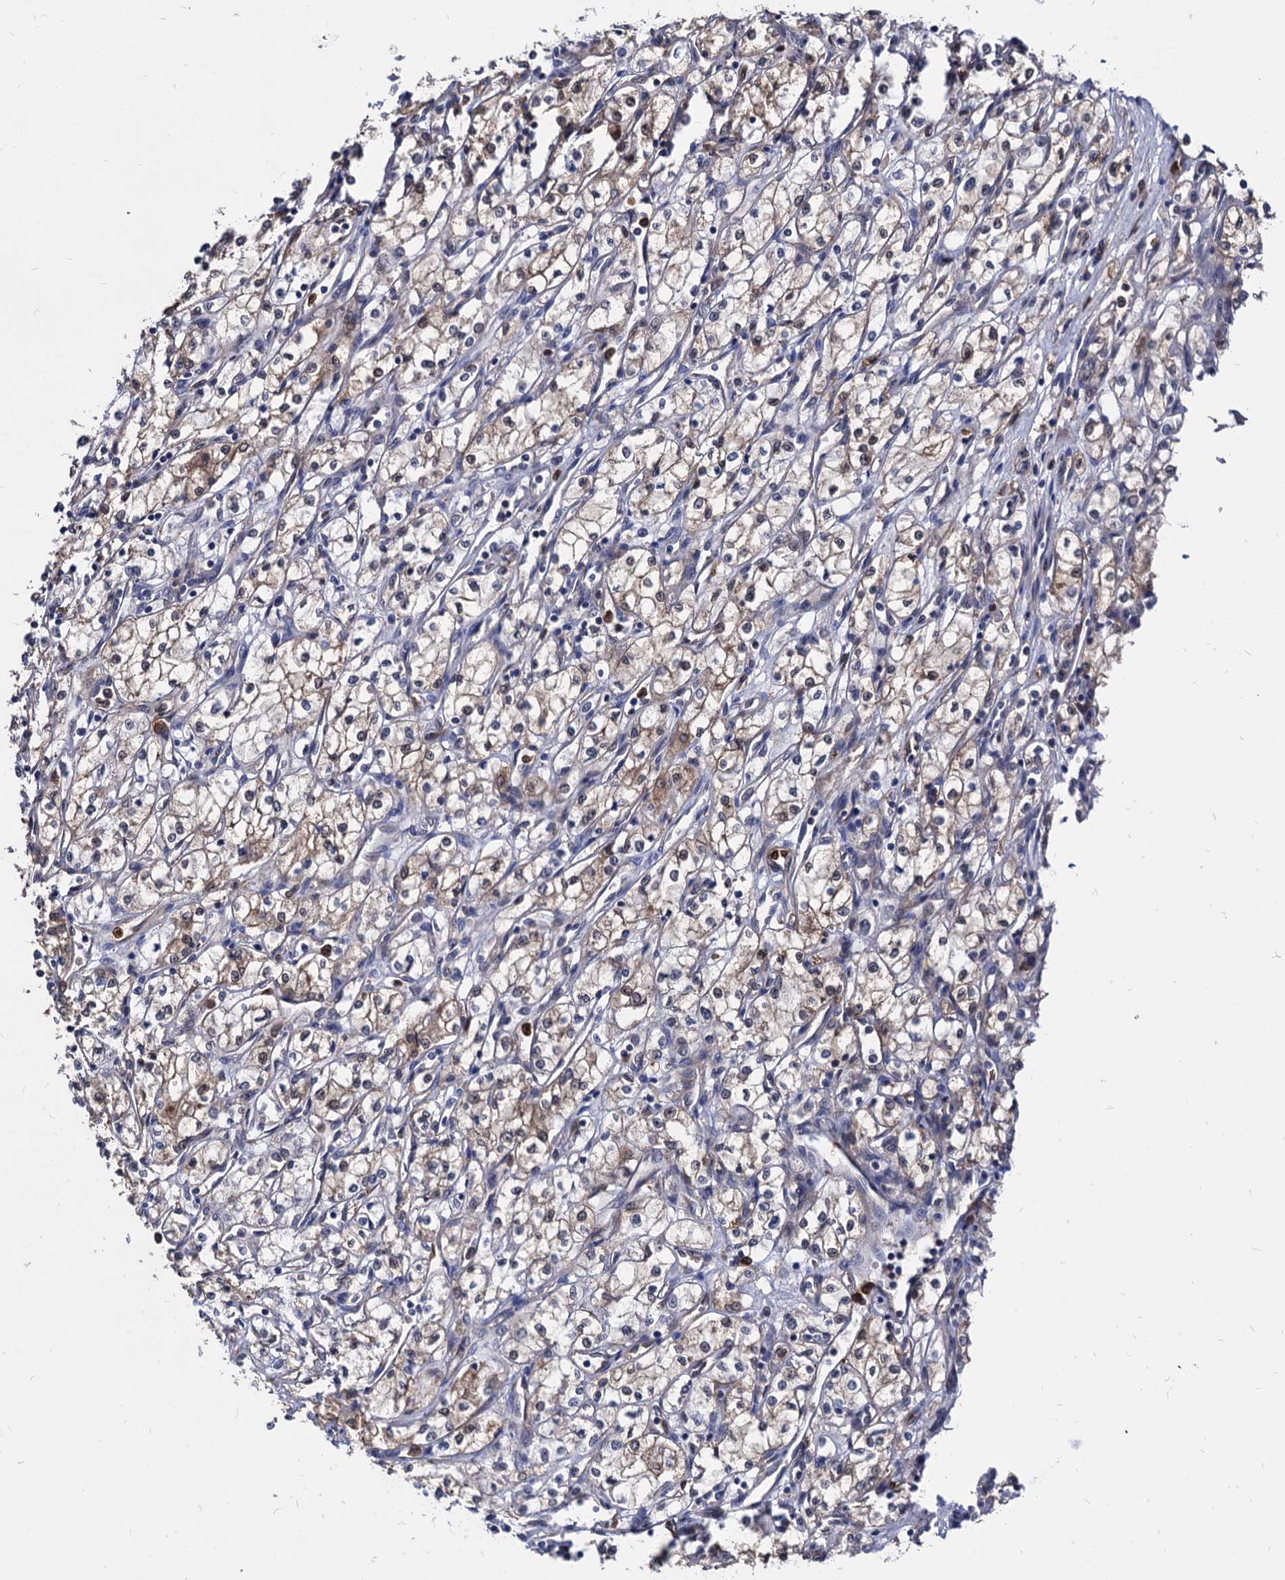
{"staining": {"intensity": "weak", "quantity": "25%-75%", "location": "cytoplasmic/membranous"}, "tissue": "renal cancer", "cell_type": "Tumor cells", "image_type": "cancer", "snomed": [{"axis": "morphology", "description": "Adenocarcinoma, NOS"}, {"axis": "topography", "description": "Kidney"}], "caption": "IHC of renal cancer demonstrates low levels of weak cytoplasmic/membranous expression in about 25%-75% of tumor cells.", "gene": "CPPED1", "patient": {"sex": "male", "age": 59}}